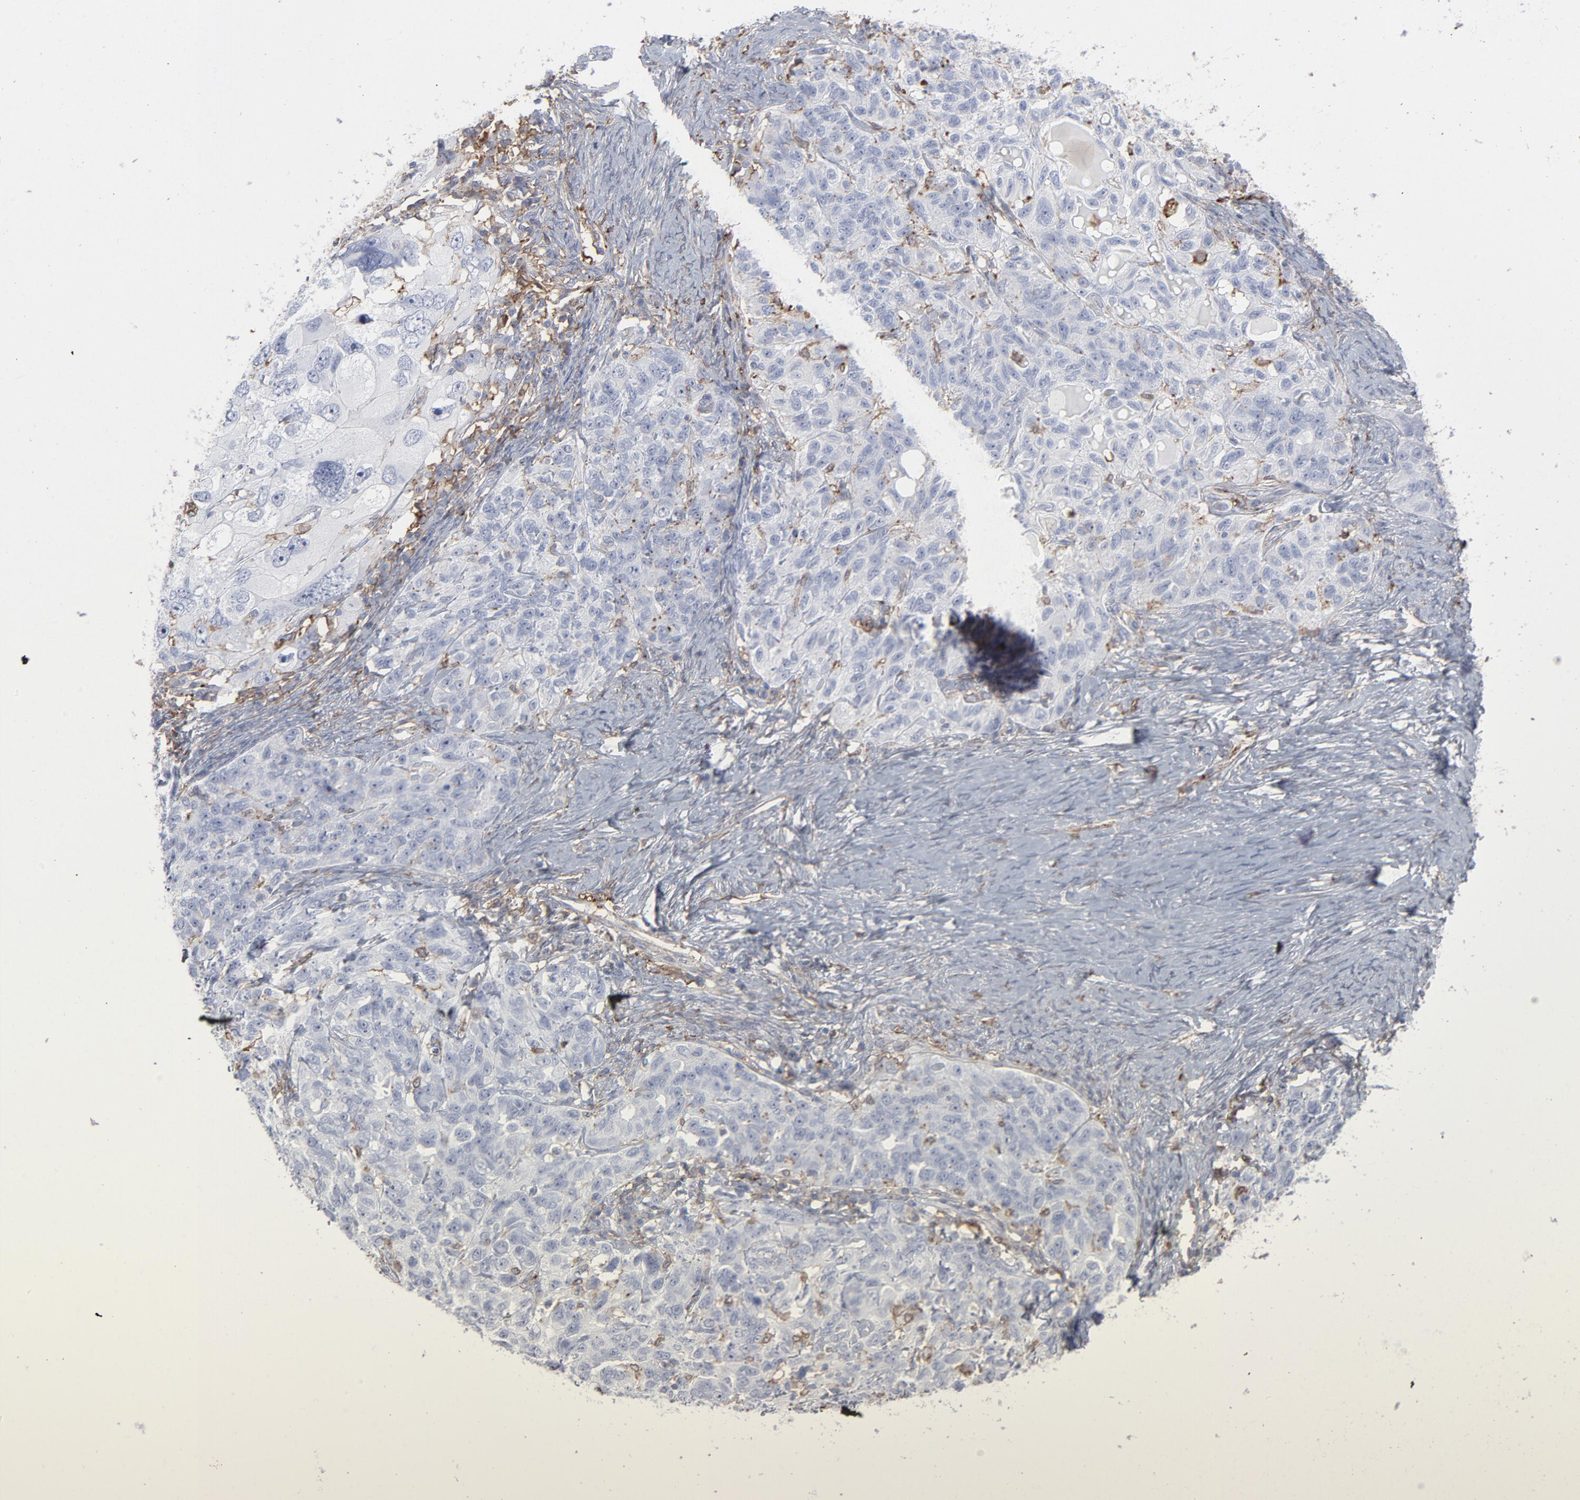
{"staining": {"intensity": "weak", "quantity": "<25%", "location": "cytoplasmic/membranous"}, "tissue": "ovarian cancer", "cell_type": "Tumor cells", "image_type": "cancer", "snomed": [{"axis": "morphology", "description": "Cystadenocarcinoma, serous, NOS"}, {"axis": "topography", "description": "Ovary"}], "caption": "An image of human ovarian cancer (serous cystadenocarcinoma) is negative for staining in tumor cells.", "gene": "ANXA5", "patient": {"sex": "female", "age": 82}}